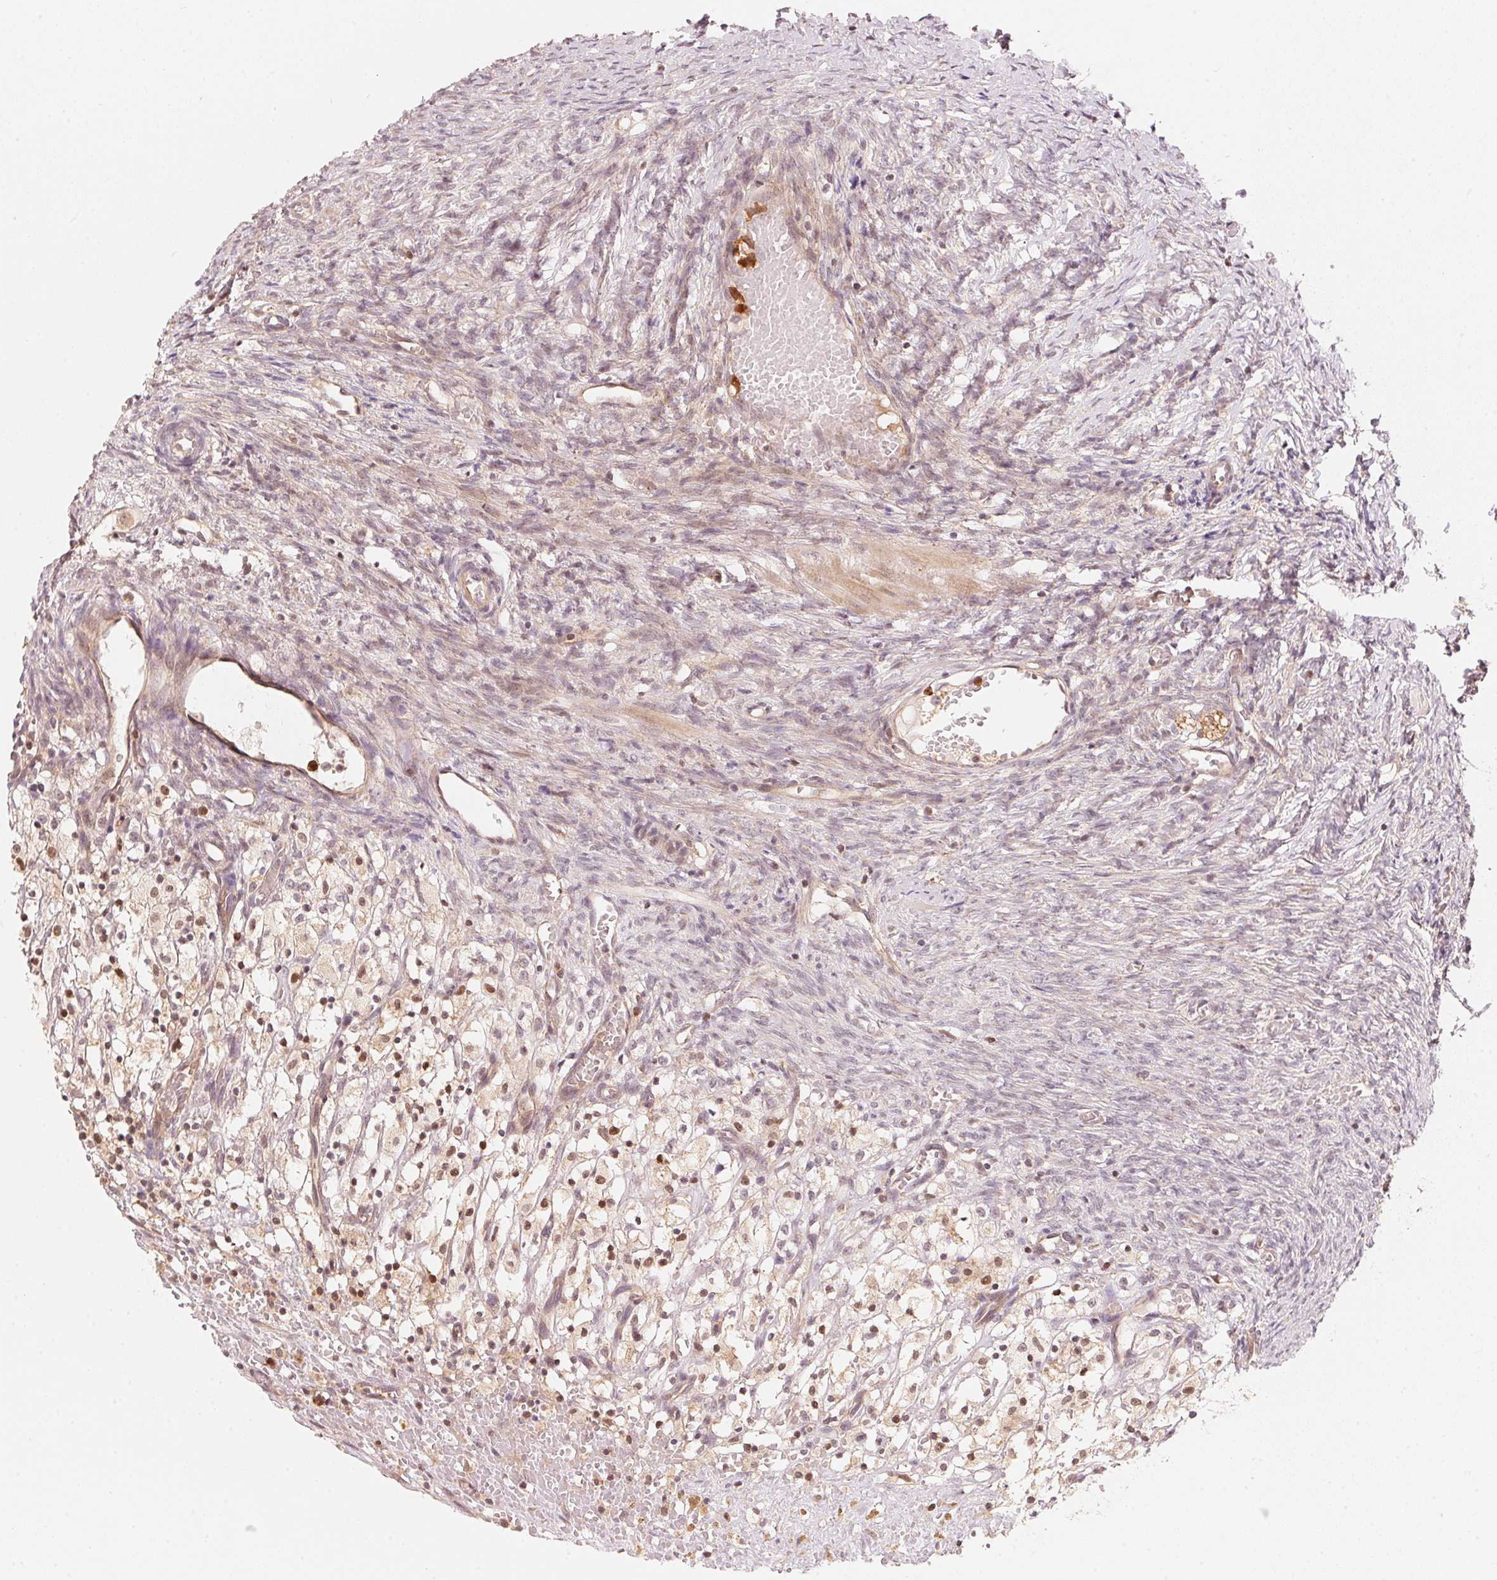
{"staining": {"intensity": "weak", "quantity": "25%-75%", "location": "cytoplasmic/membranous"}, "tissue": "ovary", "cell_type": "Ovarian stroma cells", "image_type": "normal", "snomed": [{"axis": "morphology", "description": "Normal tissue, NOS"}, {"axis": "topography", "description": "Ovary"}], "caption": "Ovary was stained to show a protein in brown. There is low levels of weak cytoplasmic/membranous positivity in approximately 25%-75% of ovarian stroma cells. Immunohistochemistry (ihc) stains the protein of interest in brown and the nuclei are stained blue.", "gene": "PRKN", "patient": {"sex": "female", "age": 46}}